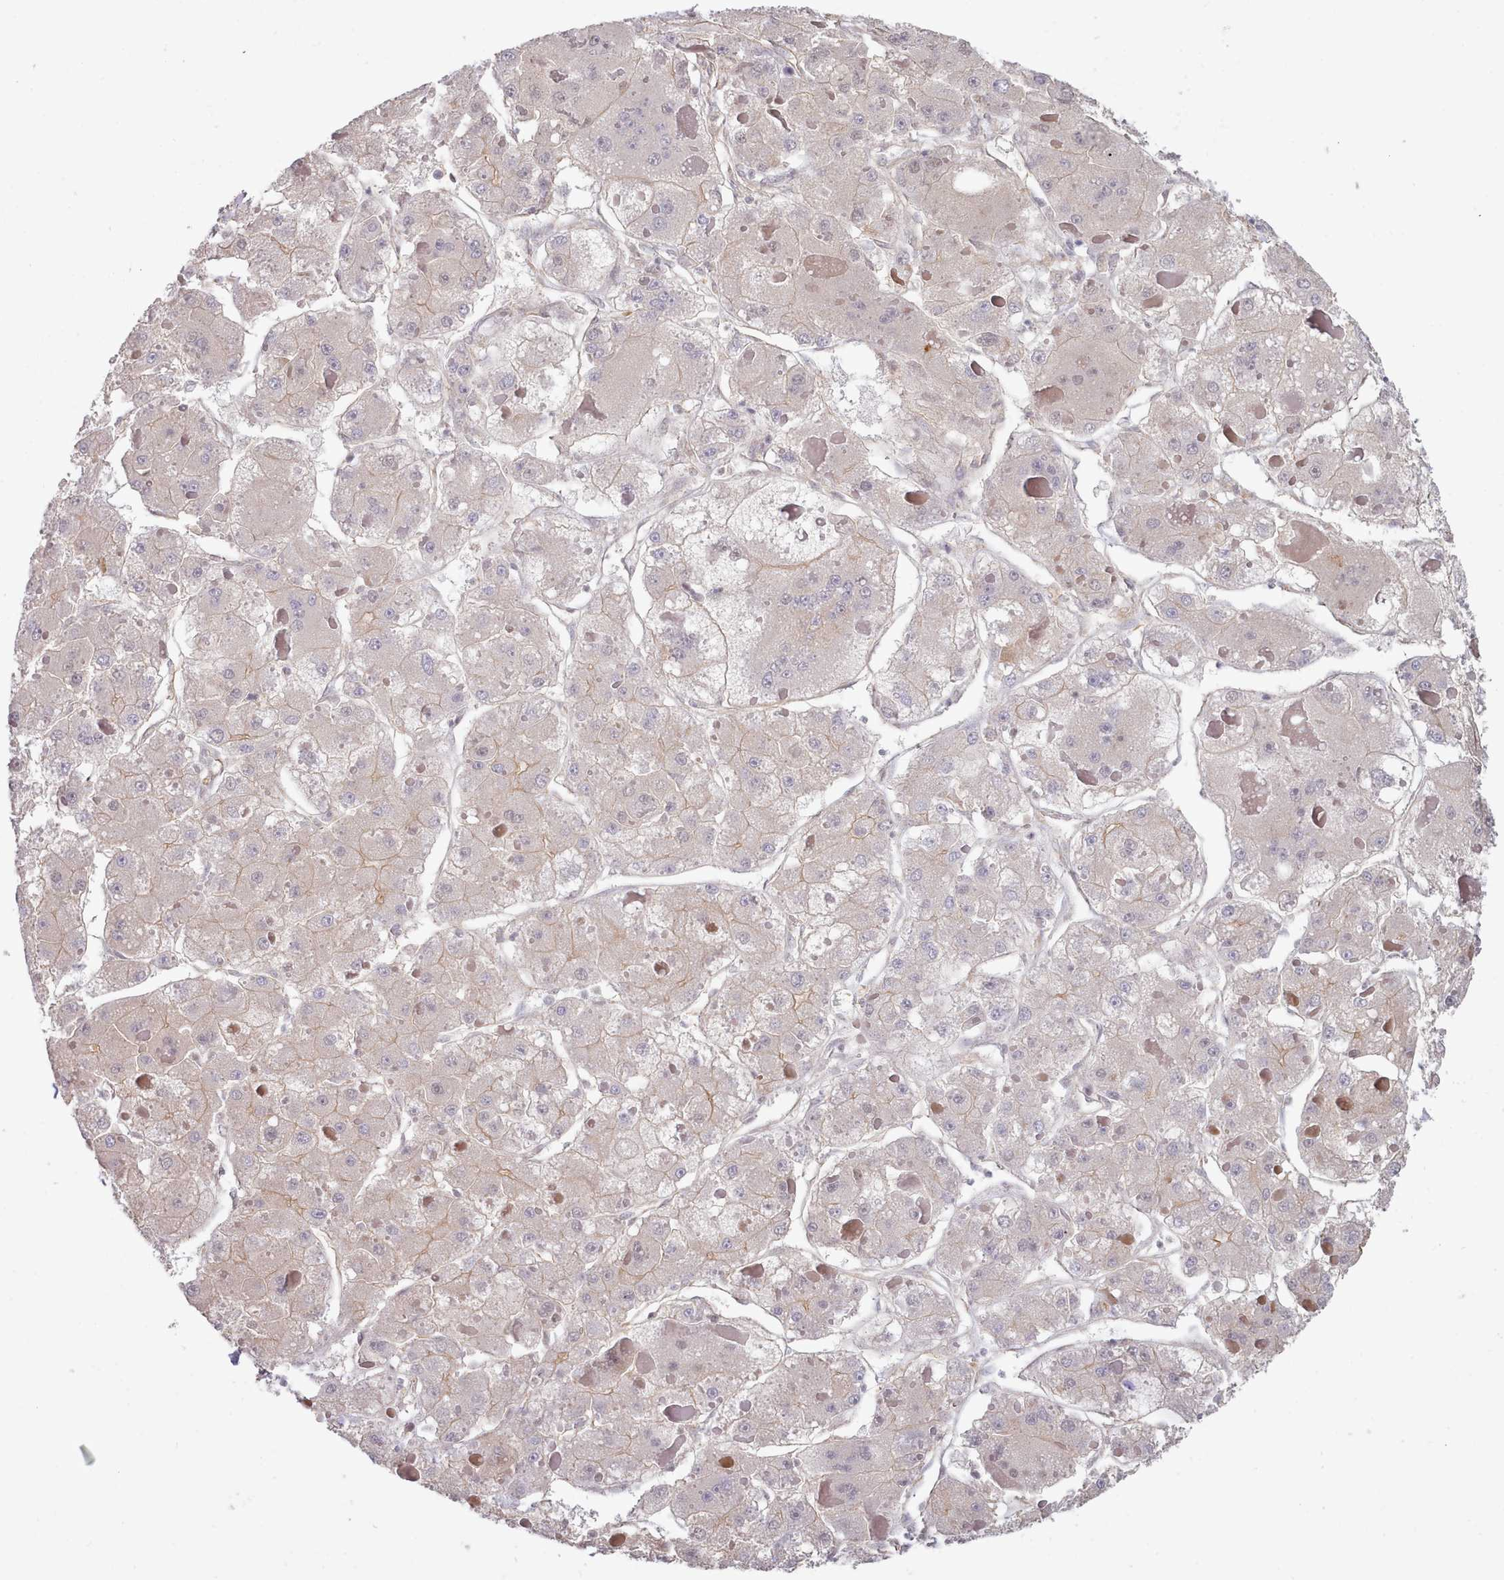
{"staining": {"intensity": "negative", "quantity": "none", "location": "none"}, "tissue": "liver cancer", "cell_type": "Tumor cells", "image_type": "cancer", "snomed": [{"axis": "morphology", "description": "Carcinoma, Hepatocellular, NOS"}, {"axis": "topography", "description": "Liver"}], "caption": "Tumor cells show no significant protein staining in liver hepatocellular carcinoma.", "gene": "ZC3H13", "patient": {"sex": "female", "age": 73}}